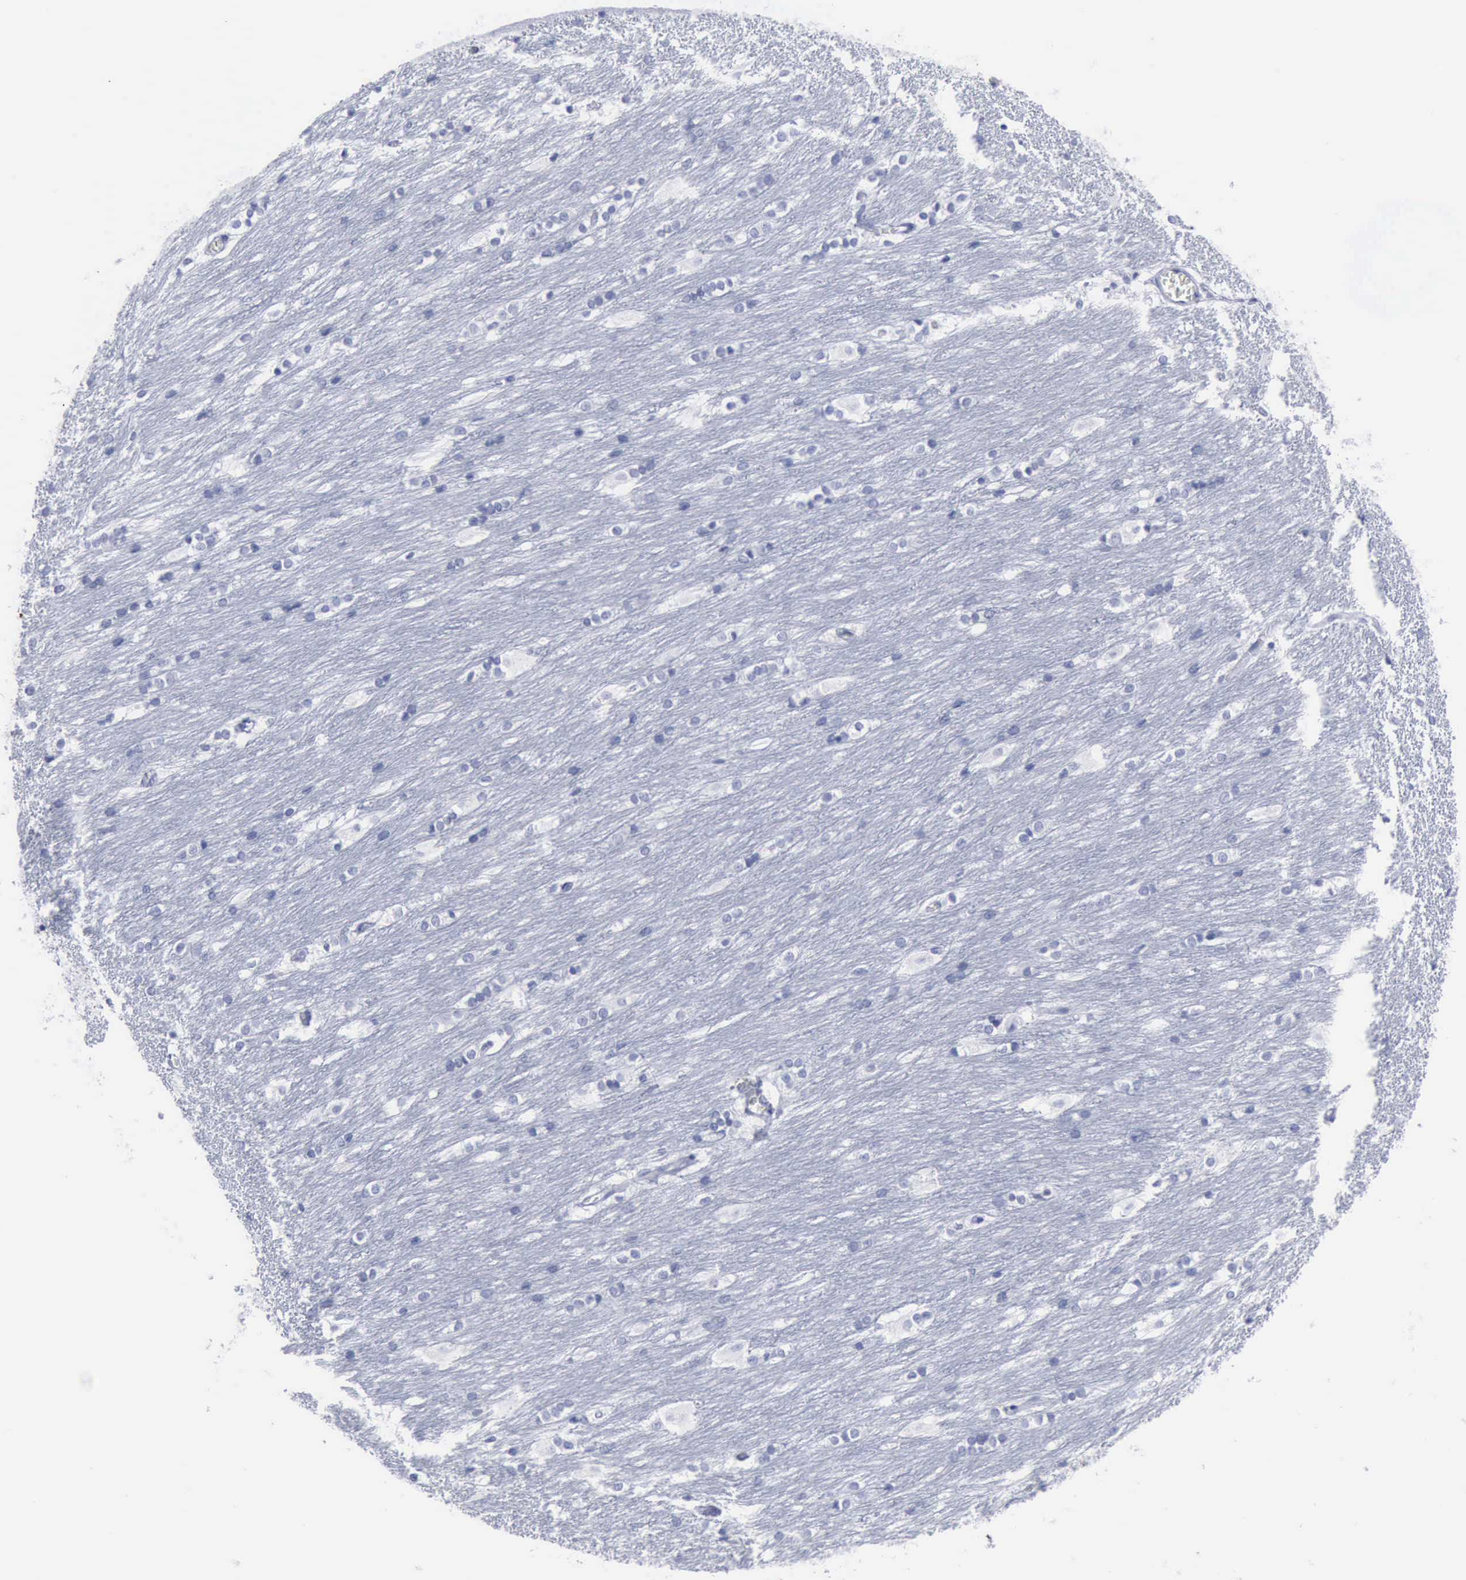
{"staining": {"intensity": "negative", "quantity": "none", "location": "none"}, "tissue": "caudate", "cell_type": "Glial cells", "image_type": "normal", "snomed": [{"axis": "morphology", "description": "Normal tissue, NOS"}, {"axis": "topography", "description": "Lateral ventricle wall"}], "caption": "Protein analysis of benign caudate displays no significant positivity in glial cells. (Stains: DAB immunohistochemistry with hematoxylin counter stain, Microscopy: brightfield microscopy at high magnification).", "gene": "CSTA", "patient": {"sex": "female", "age": 19}}